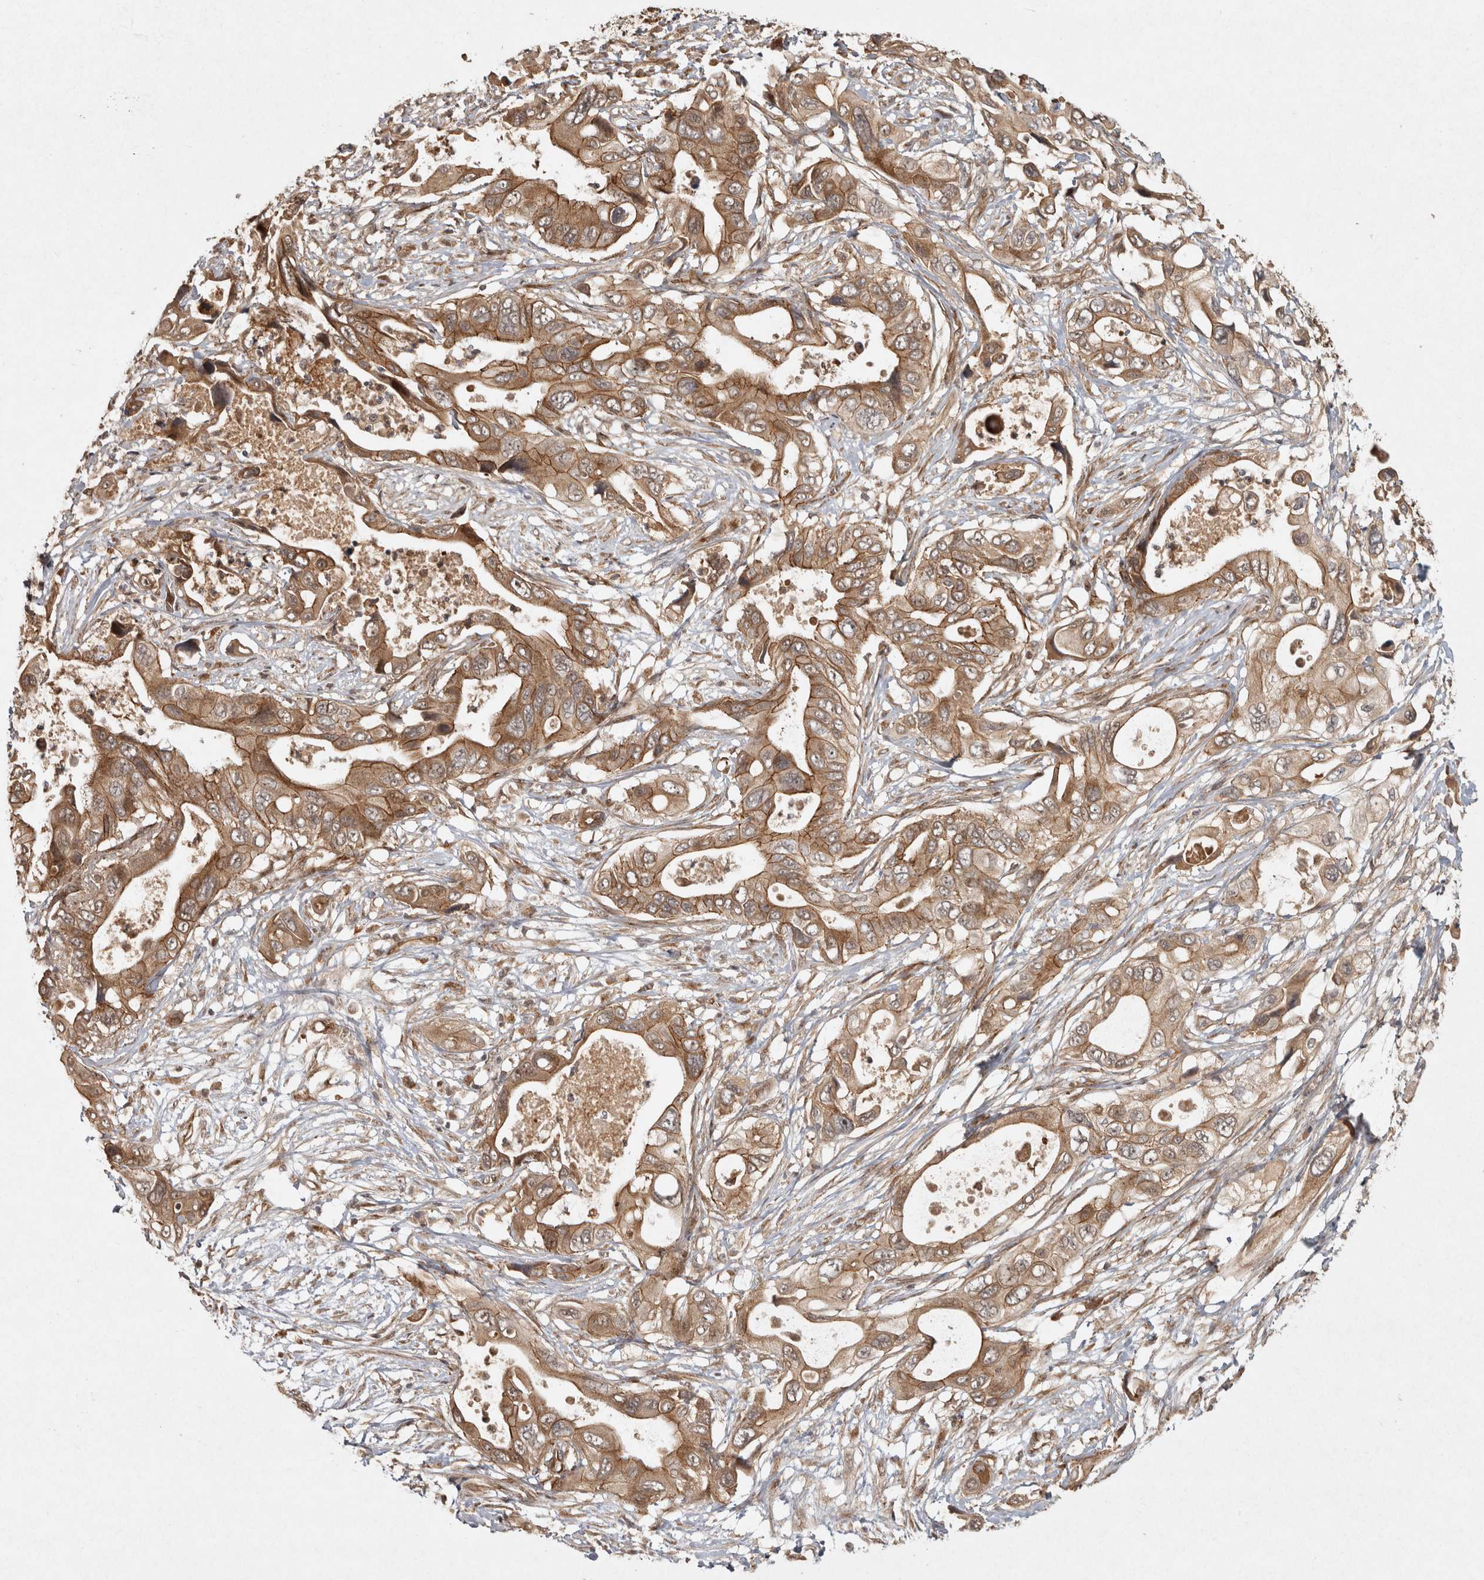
{"staining": {"intensity": "moderate", "quantity": ">75%", "location": "cytoplasmic/membranous"}, "tissue": "pancreatic cancer", "cell_type": "Tumor cells", "image_type": "cancer", "snomed": [{"axis": "morphology", "description": "Adenocarcinoma, NOS"}, {"axis": "topography", "description": "Pancreas"}], "caption": "Immunohistochemistry of pancreatic adenocarcinoma demonstrates medium levels of moderate cytoplasmic/membranous positivity in about >75% of tumor cells.", "gene": "CAMSAP2", "patient": {"sex": "male", "age": 66}}